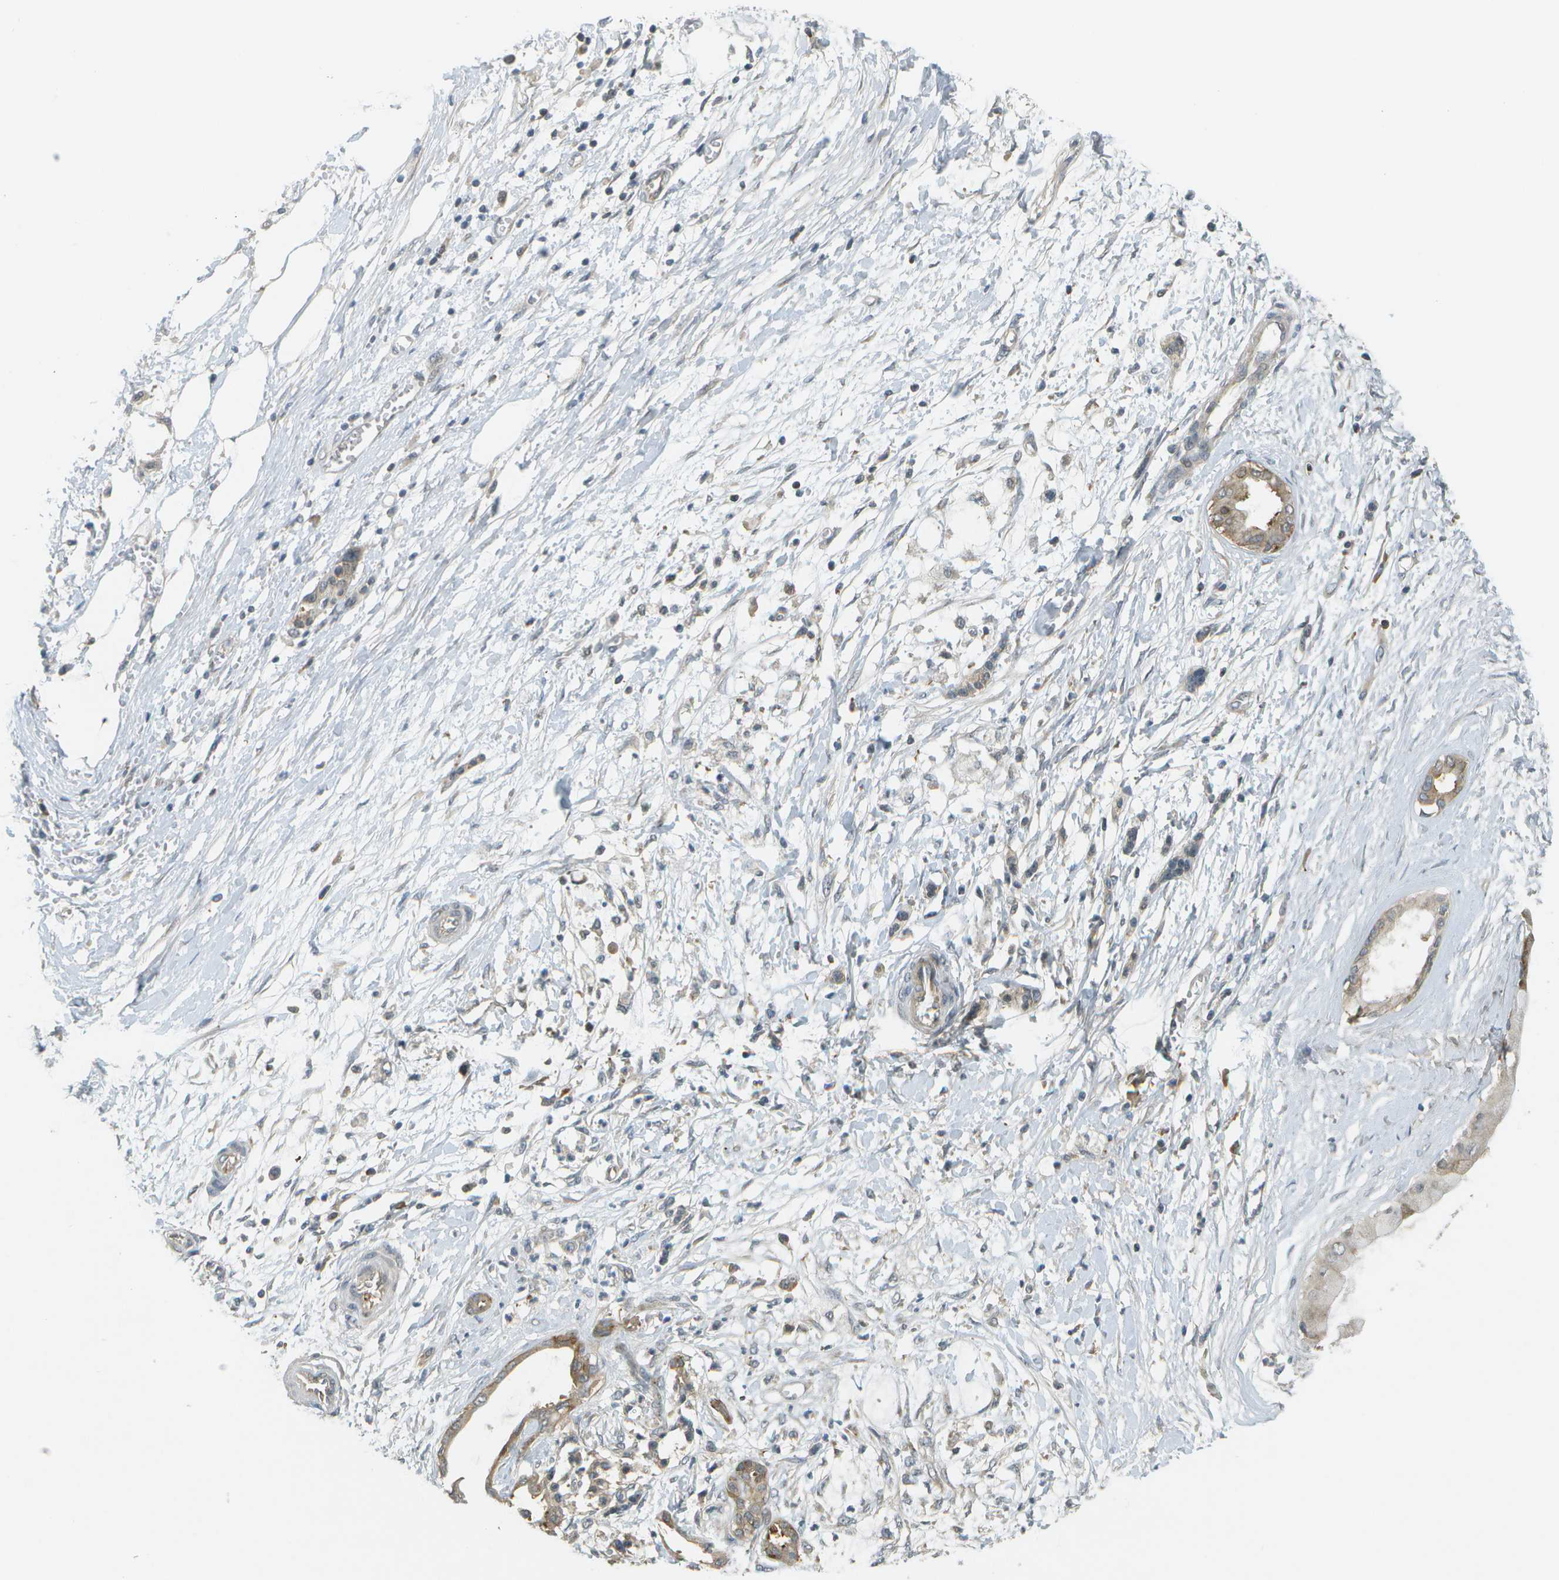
{"staining": {"intensity": "weak", "quantity": ">75%", "location": "cytoplasmic/membranous"}, "tissue": "pancreatic cancer", "cell_type": "Tumor cells", "image_type": "cancer", "snomed": [{"axis": "morphology", "description": "Adenocarcinoma, NOS"}, {"axis": "topography", "description": "Pancreas"}], "caption": "There is low levels of weak cytoplasmic/membranous expression in tumor cells of pancreatic cancer, as demonstrated by immunohistochemical staining (brown color).", "gene": "WNK2", "patient": {"sex": "male", "age": 56}}